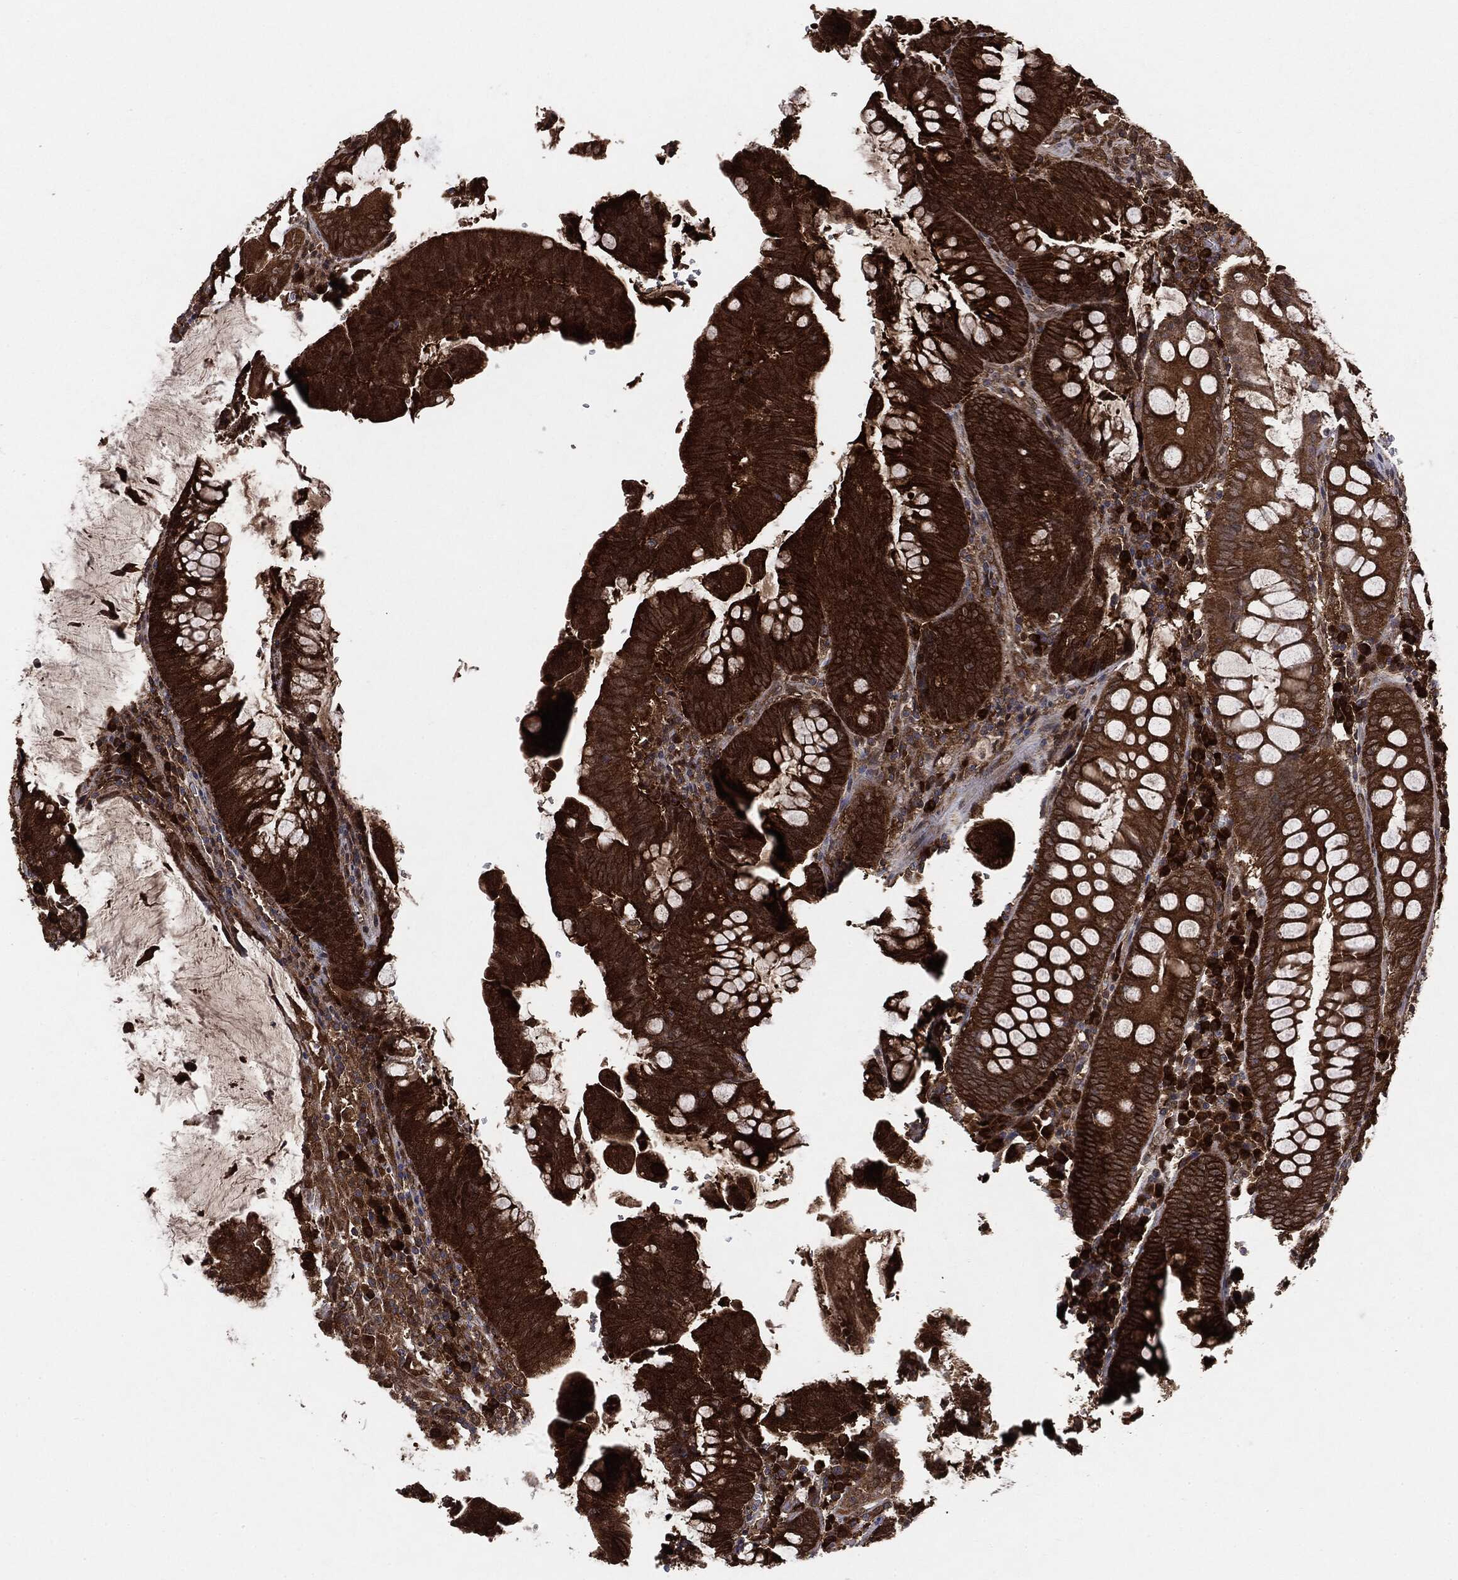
{"staining": {"intensity": "strong", "quantity": ">75%", "location": "cytoplasmic/membranous"}, "tissue": "colorectal cancer", "cell_type": "Tumor cells", "image_type": "cancer", "snomed": [{"axis": "morphology", "description": "Adenocarcinoma, NOS"}, {"axis": "topography", "description": "Colon"}], "caption": "IHC of human colorectal adenocarcinoma displays high levels of strong cytoplasmic/membranous expression in approximately >75% of tumor cells.", "gene": "NME1", "patient": {"sex": "male", "age": 62}}